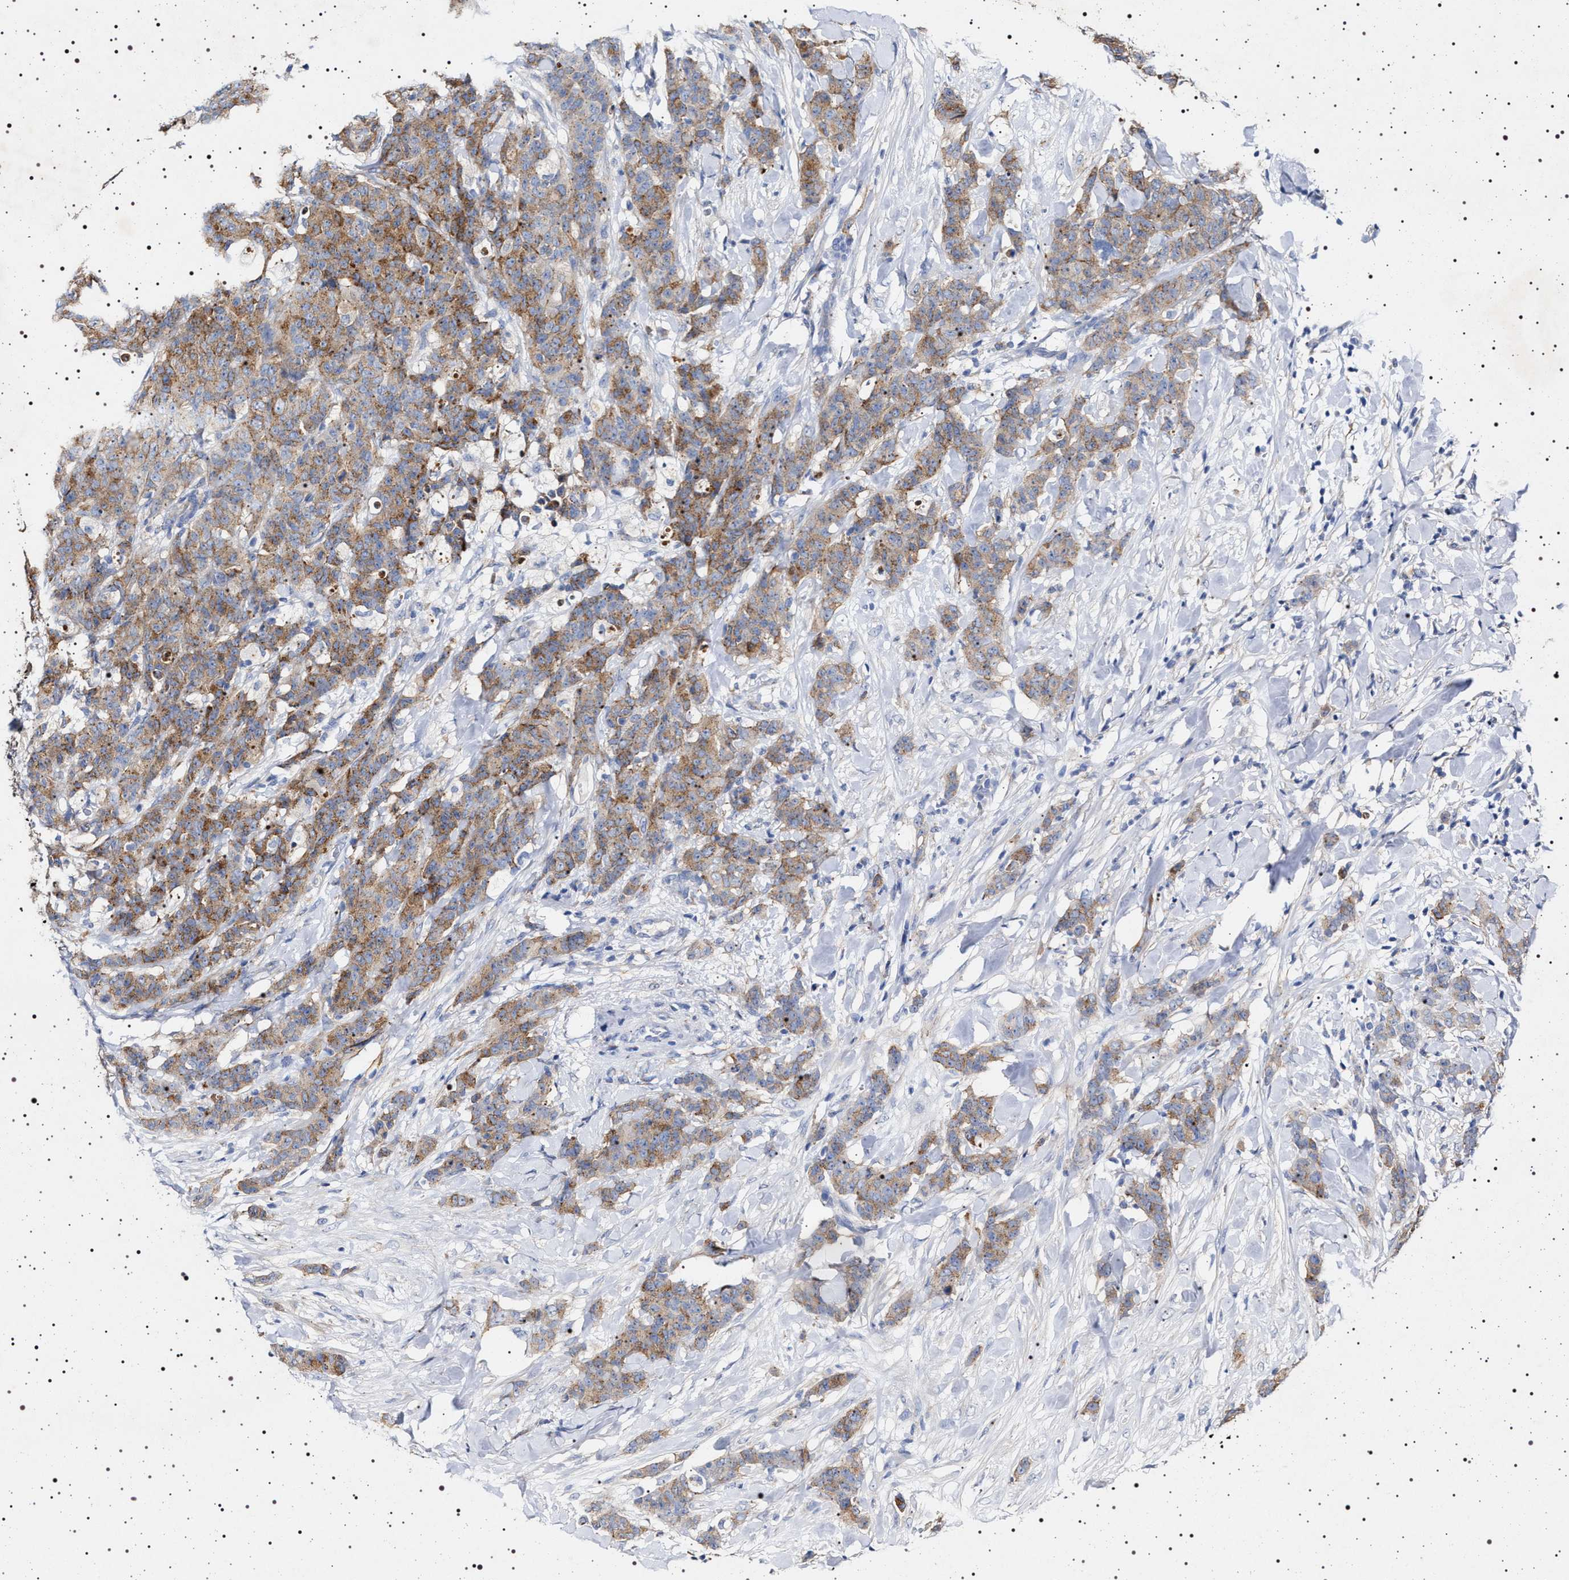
{"staining": {"intensity": "moderate", "quantity": ">75%", "location": "cytoplasmic/membranous"}, "tissue": "breast cancer", "cell_type": "Tumor cells", "image_type": "cancer", "snomed": [{"axis": "morphology", "description": "Normal tissue, NOS"}, {"axis": "morphology", "description": "Duct carcinoma"}, {"axis": "topography", "description": "Breast"}], "caption": "There is medium levels of moderate cytoplasmic/membranous expression in tumor cells of breast cancer, as demonstrated by immunohistochemical staining (brown color).", "gene": "NAALADL2", "patient": {"sex": "female", "age": 40}}